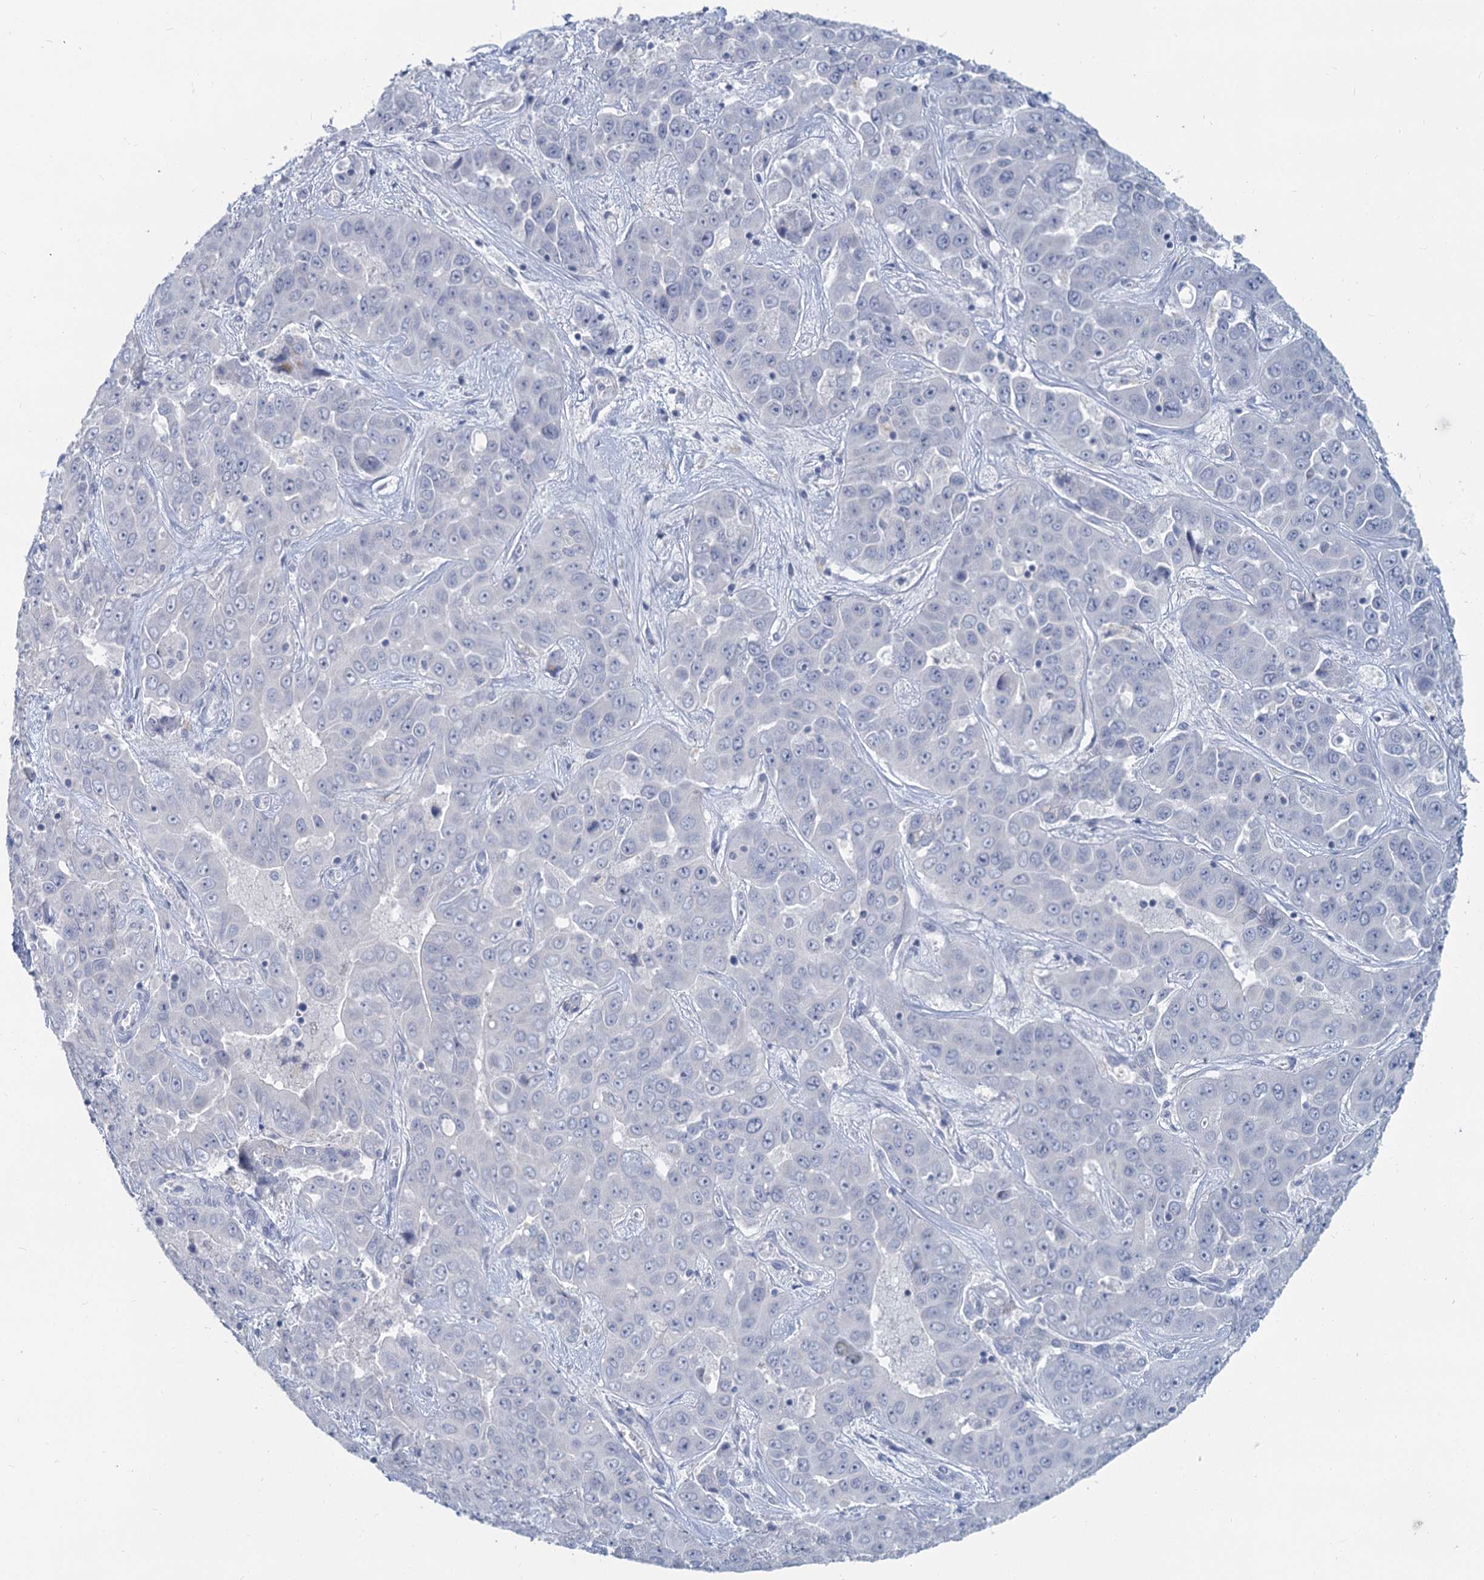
{"staining": {"intensity": "negative", "quantity": "none", "location": "none"}, "tissue": "liver cancer", "cell_type": "Tumor cells", "image_type": "cancer", "snomed": [{"axis": "morphology", "description": "Cholangiocarcinoma"}, {"axis": "topography", "description": "Liver"}], "caption": "This is an immunohistochemistry histopathology image of human liver cancer. There is no staining in tumor cells.", "gene": "CHGA", "patient": {"sex": "female", "age": 52}}